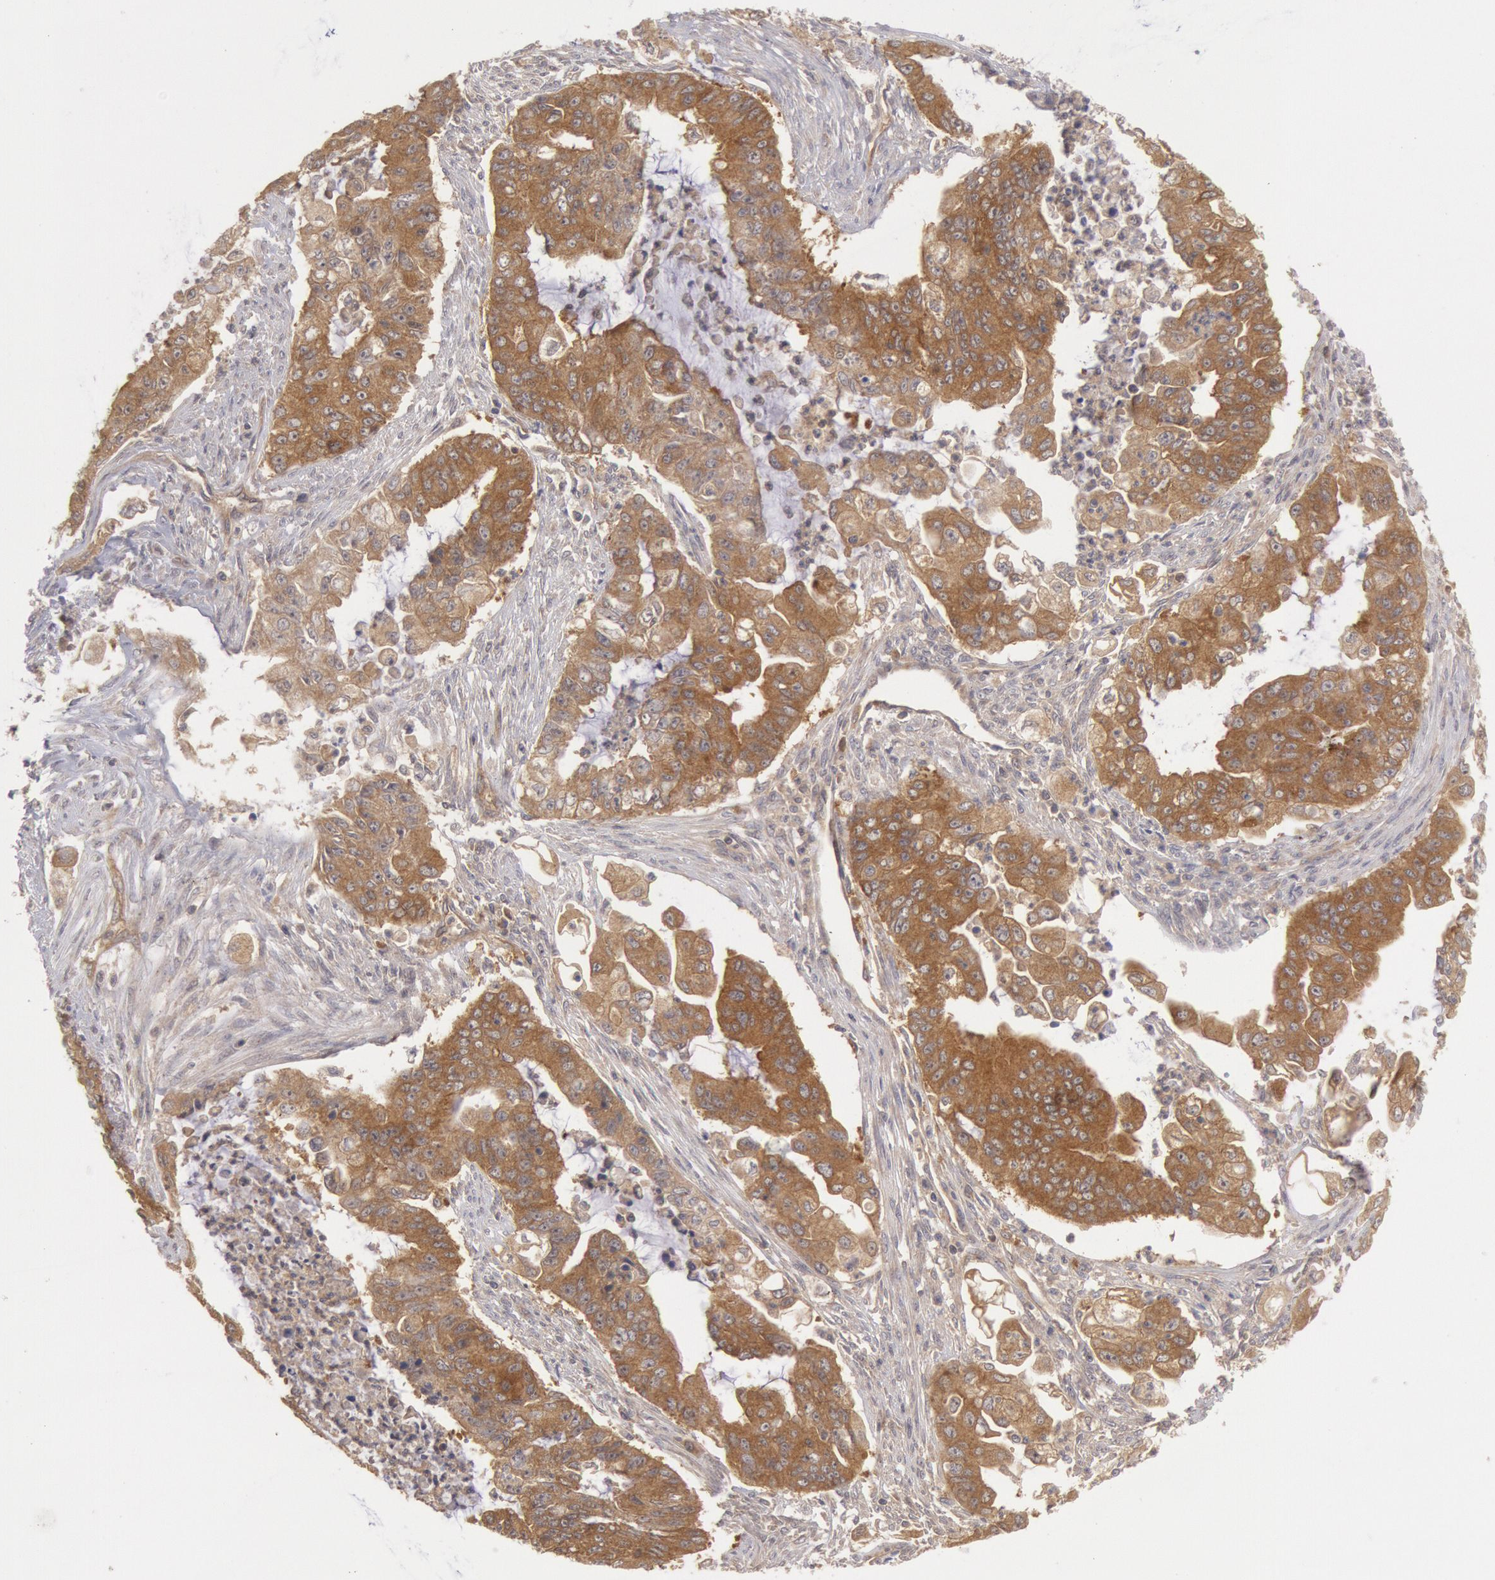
{"staining": {"intensity": "moderate", "quantity": ">75%", "location": "cytoplasmic/membranous"}, "tissue": "endometrial cancer", "cell_type": "Tumor cells", "image_type": "cancer", "snomed": [{"axis": "morphology", "description": "Adenocarcinoma, NOS"}, {"axis": "topography", "description": "Endometrium"}], "caption": "Endometrial adenocarcinoma stained with a brown dye shows moderate cytoplasmic/membranous positive expression in about >75% of tumor cells.", "gene": "BRAF", "patient": {"sex": "female", "age": 75}}